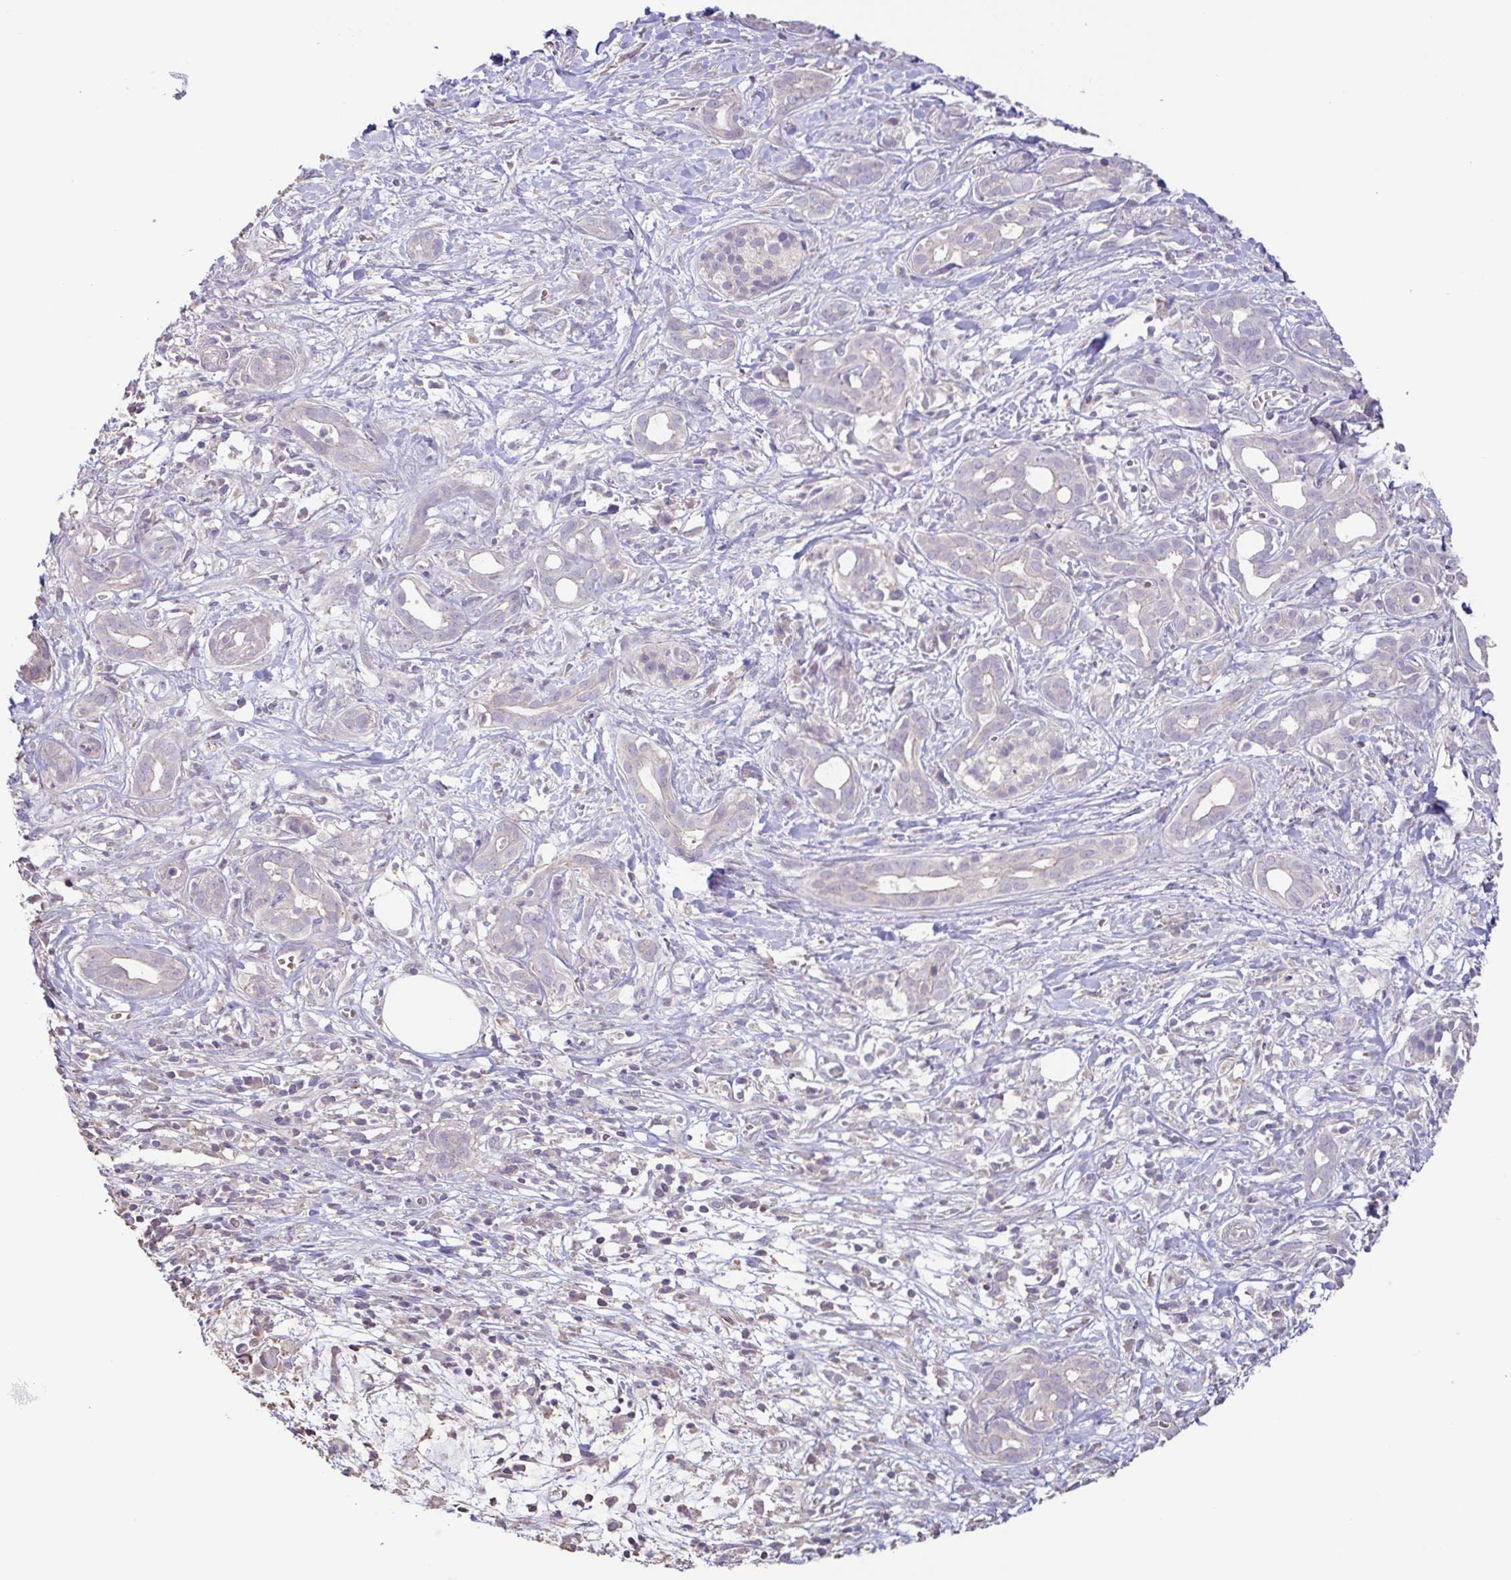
{"staining": {"intensity": "negative", "quantity": "none", "location": "none"}, "tissue": "pancreatic cancer", "cell_type": "Tumor cells", "image_type": "cancer", "snomed": [{"axis": "morphology", "description": "Adenocarcinoma, NOS"}, {"axis": "topography", "description": "Pancreas"}], "caption": "Immunohistochemical staining of pancreatic adenocarcinoma exhibits no significant expression in tumor cells.", "gene": "ACTRT2", "patient": {"sex": "male", "age": 61}}